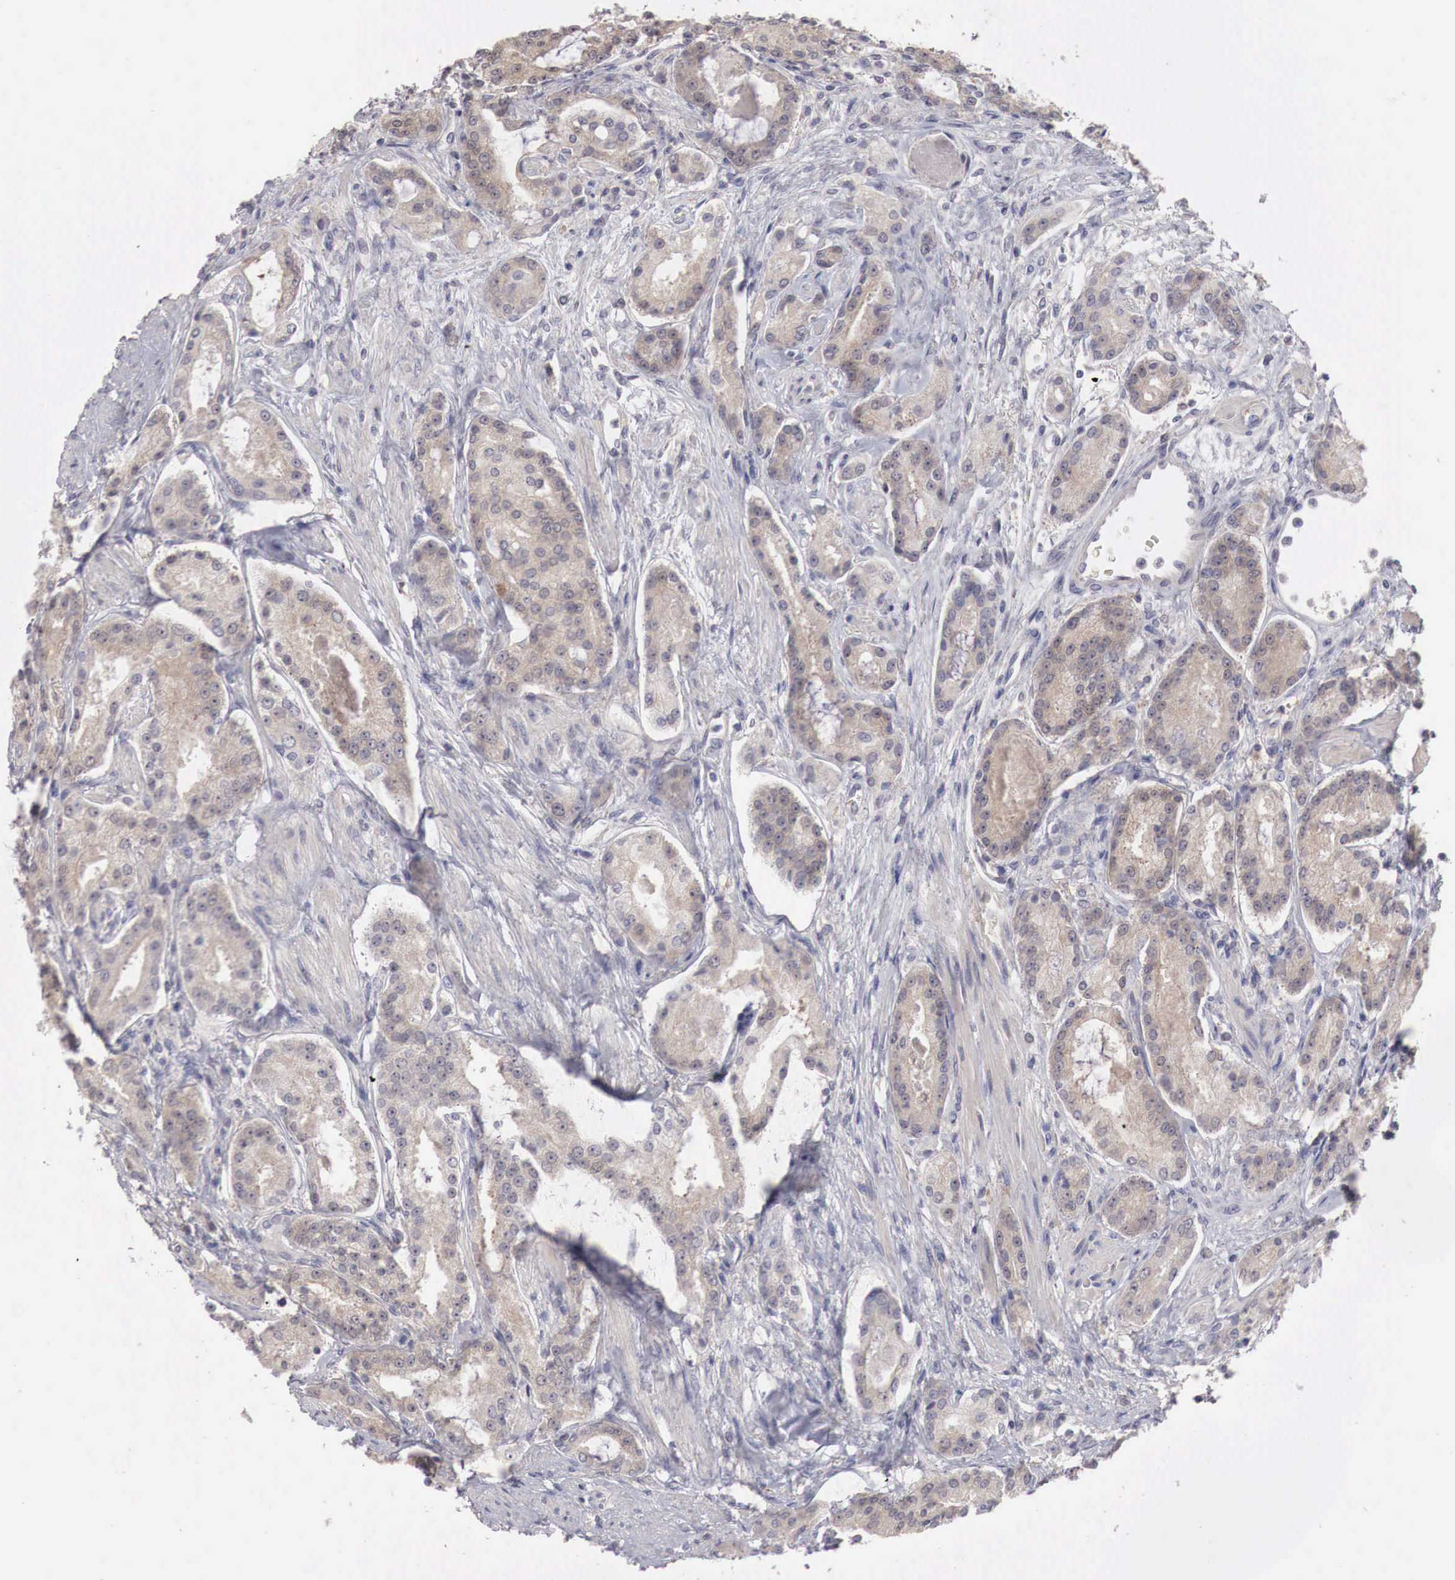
{"staining": {"intensity": "weak", "quantity": "25%-75%", "location": "cytoplasmic/membranous"}, "tissue": "prostate cancer", "cell_type": "Tumor cells", "image_type": "cancer", "snomed": [{"axis": "morphology", "description": "Adenocarcinoma, Medium grade"}, {"axis": "topography", "description": "Prostate"}], "caption": "This is an image of IHC staining of prostate cancer, which shows weak positivity in the cytoplasmic/membranous of tumor cells.", "gene": "GATA1", "patient": {"sex": "male", "age": 72}}